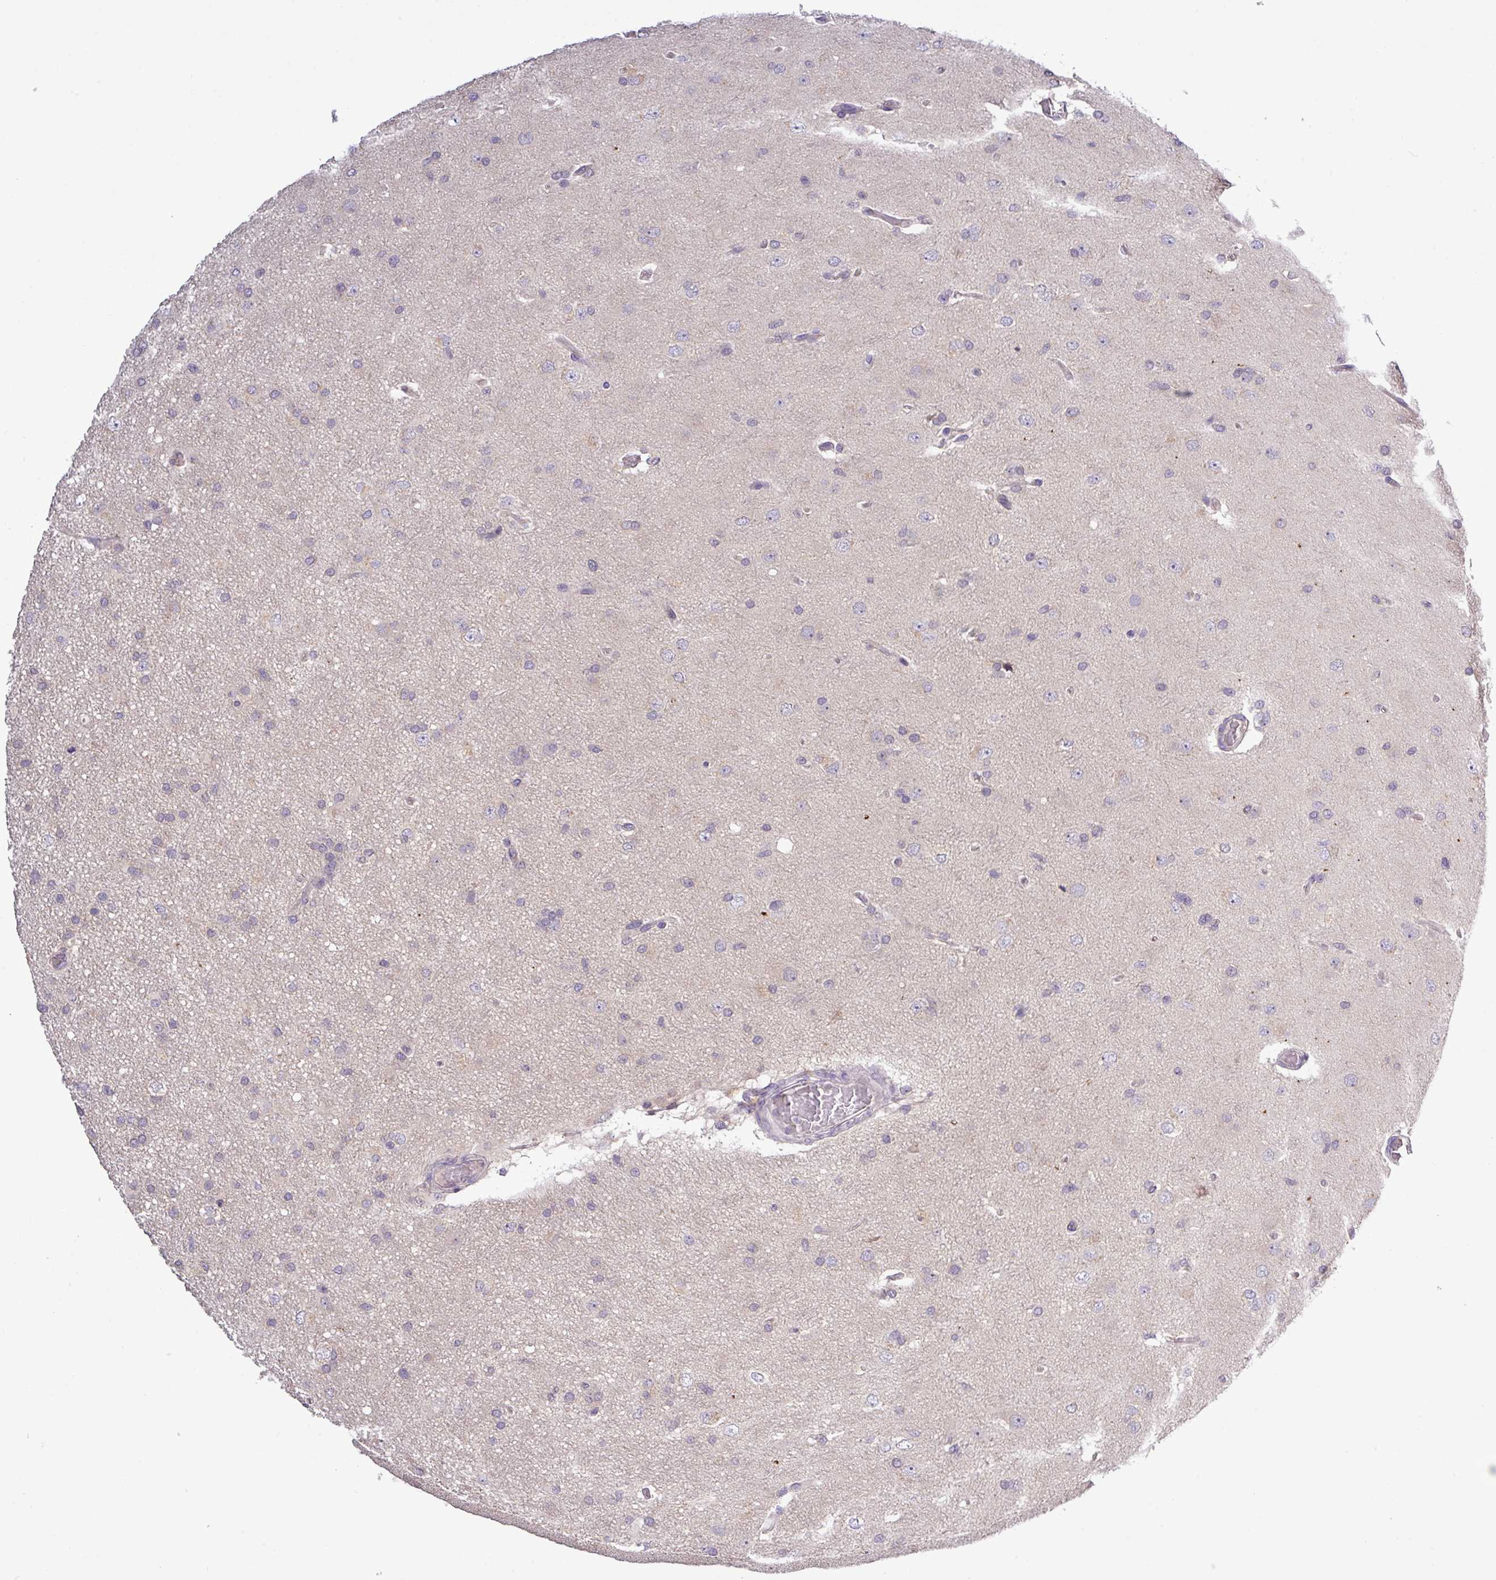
{"staining": {"intensity": "negative", "quantity": "none", "location": "none"}, "tissue": "glioma", "cell_type": "Tumor cells", "image_type": "cancer", "snomed": [{"axis": "morphology", "description": "Glioma, malignant, High grade"}, {"axis": "topography", "description": "Brain"}], "caption": "Micrograph shows no protein staining in tumor cells of glioma tissue.", "gene": "TMEM62", "patient": {"sex": "male", "age": 53}}